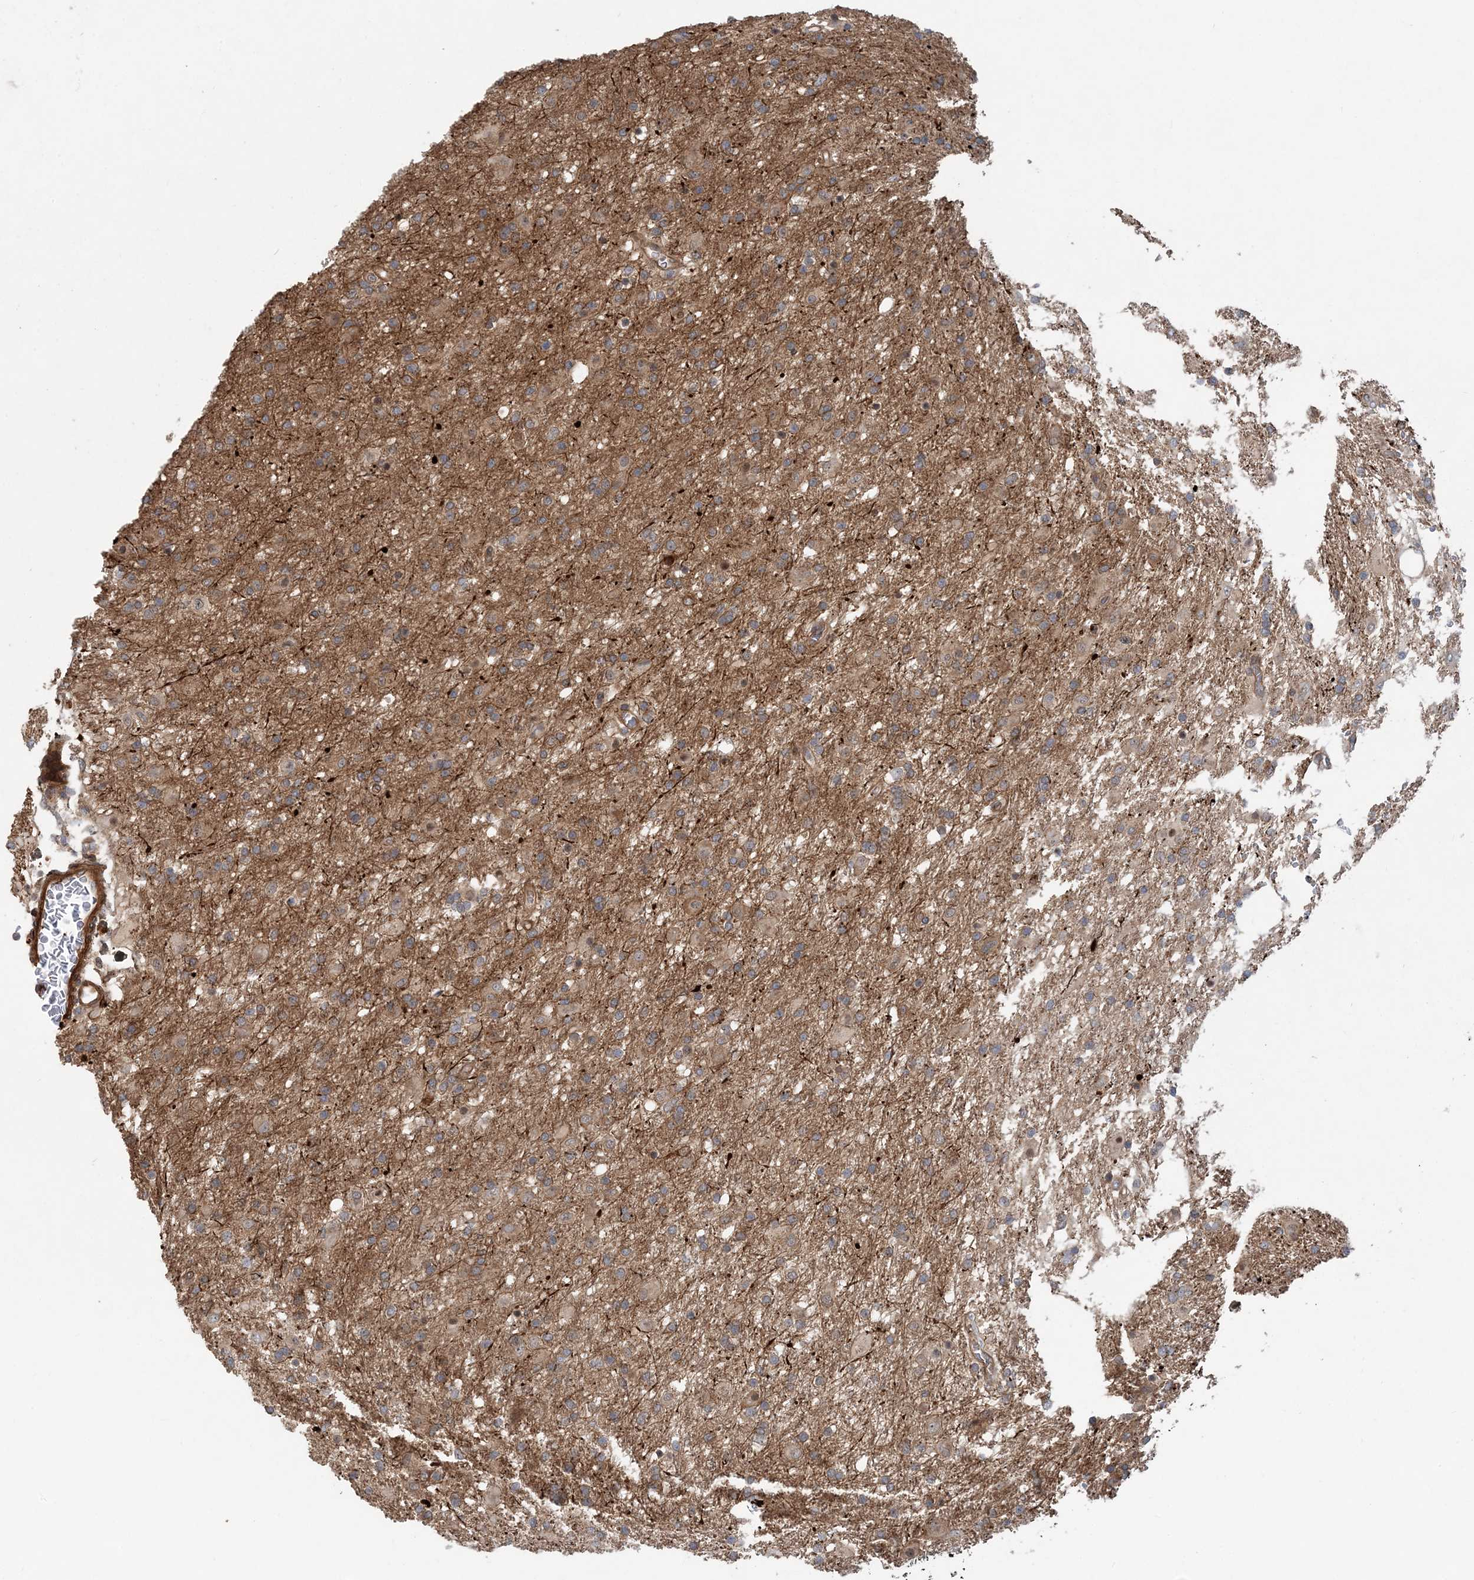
{"staining": {"intensity": "moderate", "quantity": ">75%", "location": "cytoplasmic/membranous"}, "tissue": "glioma", "cell_type": "Tumor cells", "image_type": "cancer", "snomed": [{"axis": "morphology", "description": "Glioma, malignant, Low grade"}, {"axis": "topography", "description": "Brain"}], "caption": "An image showing moderate cytoplasmic/membranous staining in approximately >75% of tumor cells in glioma, as visualized by brown immunohistochemical staining.", "gene": "GEMIN5", "patient": {"sex": "male", "age": 65}}